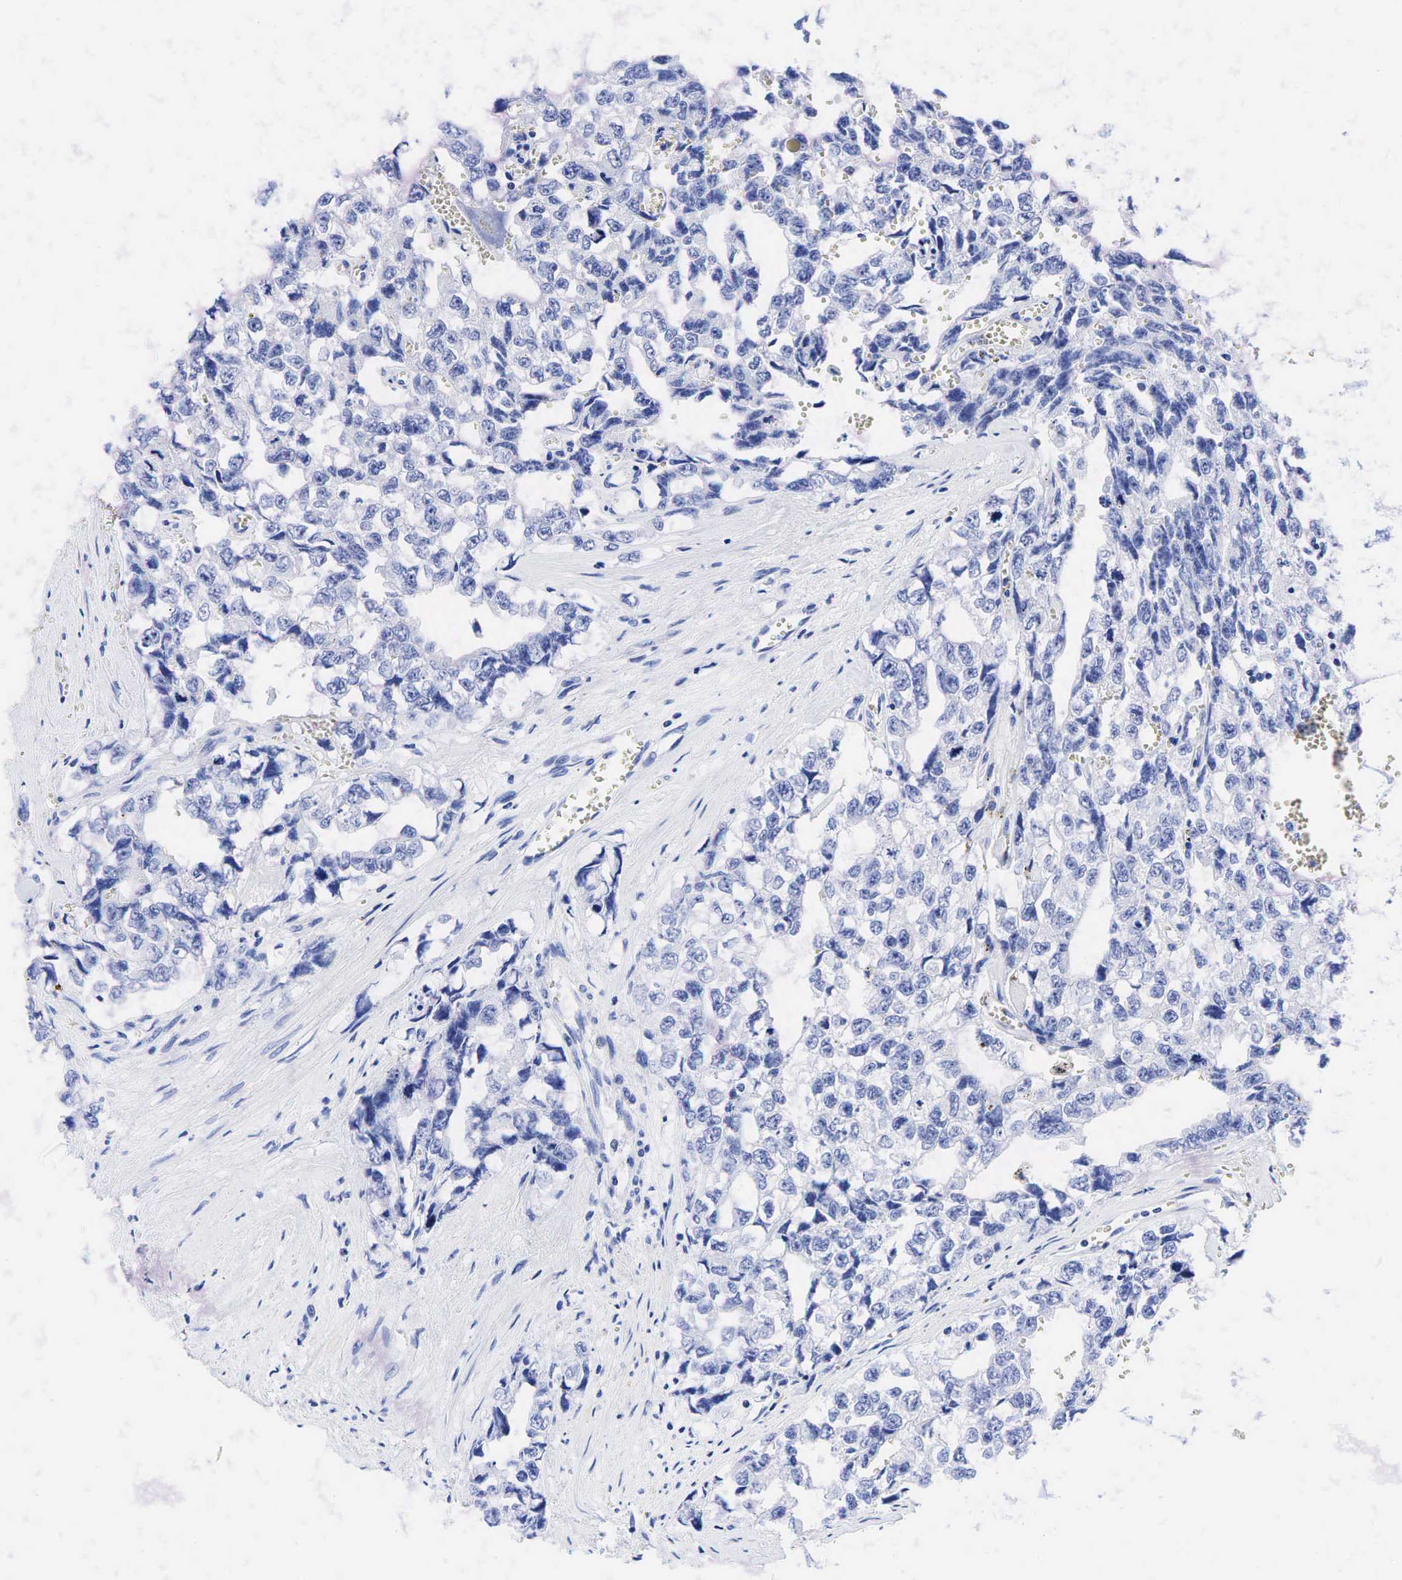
{"staining": {"intensity": "negative", "quantity": "none", "location": "none"}, "tissue": "testis cancer", "cell_type": "Tumor cells", "image_type": "cancer", "snomed": [{"axis": "morphology", "description": "Carcinoma, Embryonal, NOS"}, {"axis": "topography", "description": "Testis"}], "caption": "Testis embryonal carcinoma stained for a protein using immunohistochemistry exhibits no staining tumor cells.", "gene": "CEACAM5", "patient": {"sex": "male", "age": 31}}